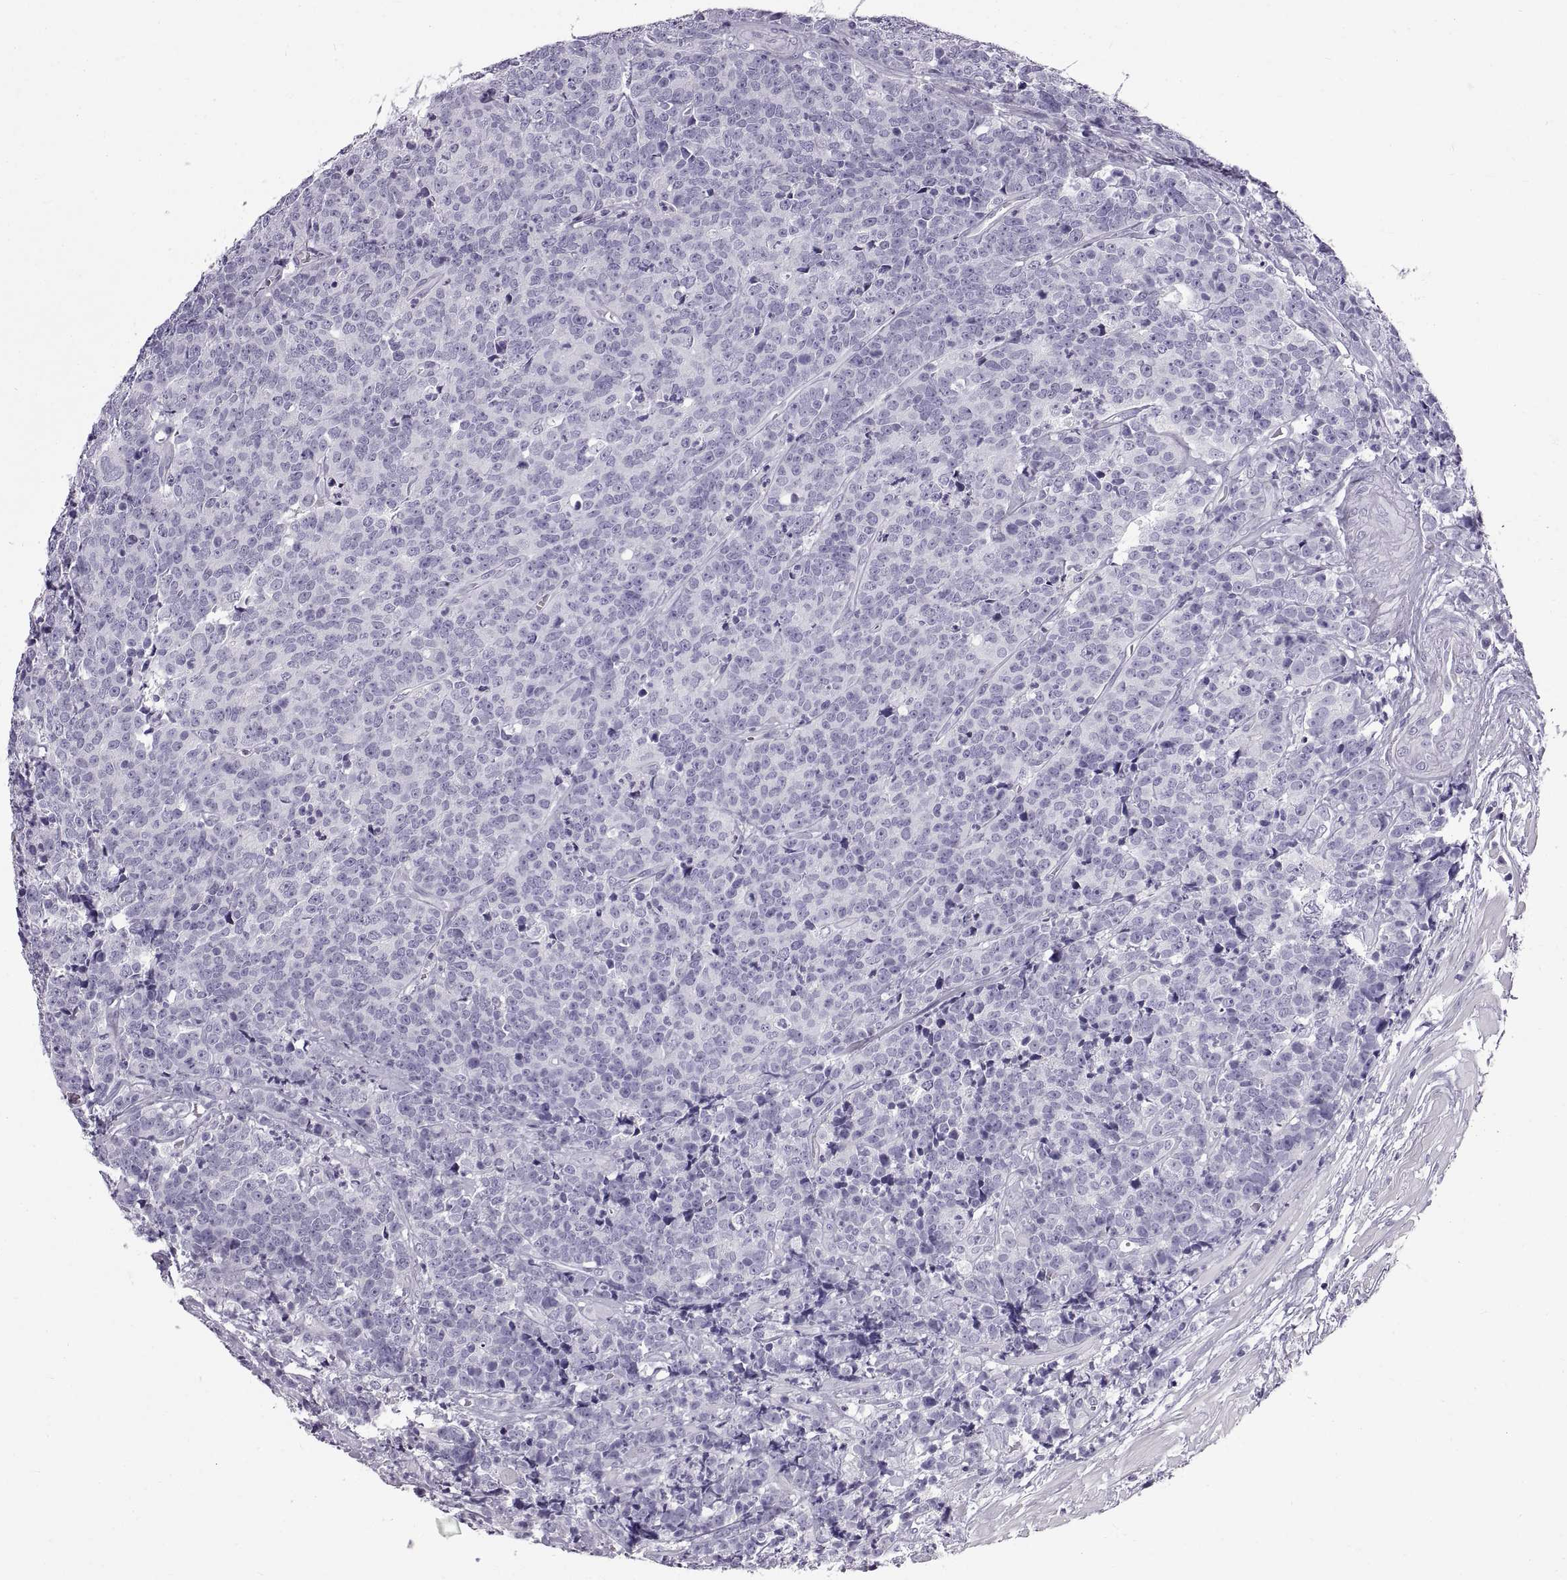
{"staining": {"intensity": "negative", "quantity": "none", "location": "none"}, "tissue": "prostate cancer", "cell_type": "Tumor cells", "image_type": "cancer", "snomed": [{"axis": "morphology", "description": "Adenocarcinoma, NOS"}, {"axis": "topography", "description": "Prostate"}], "caption": "DAB (3,3'-diaminobenzidine) immunohistochemical staining of human adenocarcinoma (prostate) shows no significant staining in tumor cells.", "gene": "WFDC8", "patient": {"sex": "male", "age": 67}}